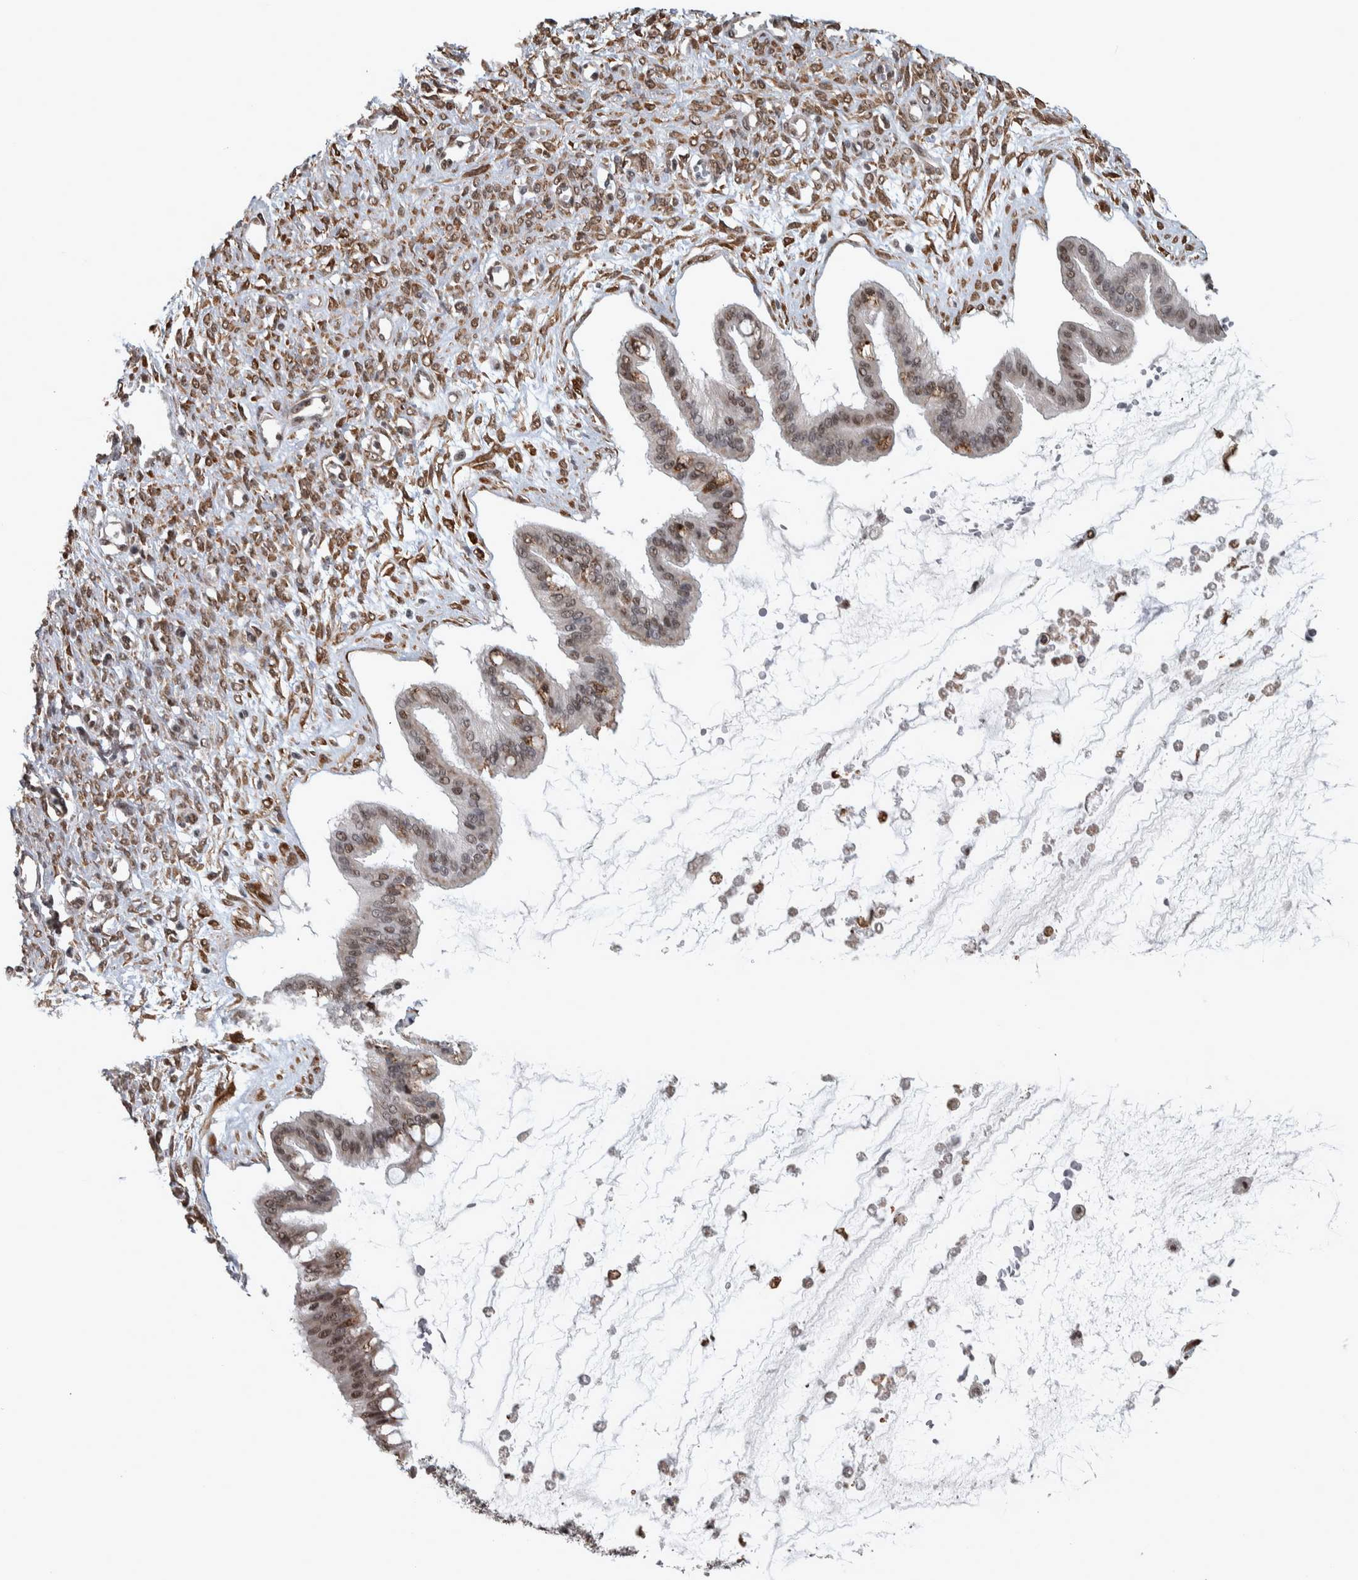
{"staining": {"intensity": "moderate", "quantity": "25%-75%", "location": "nuclear"}, "tissue": "ovarian cancer", "cell_type": "Tumor cells", "image_type": "cancer", "snomed": [{"axis": "morphology", "description": "Cystadenocarcinoma, mucinous, NOS"}, {"axis": "topography", "description": "Ovary"}], "caption": "This is an image of immunohistochemistry staining of ovarian cancer (mucinous cystadenocarcinoma), which shows moderate expression in the nuclear of tumor cells.", "gene": "DDX42", "patient": {"sex": "female", "age": 73}}